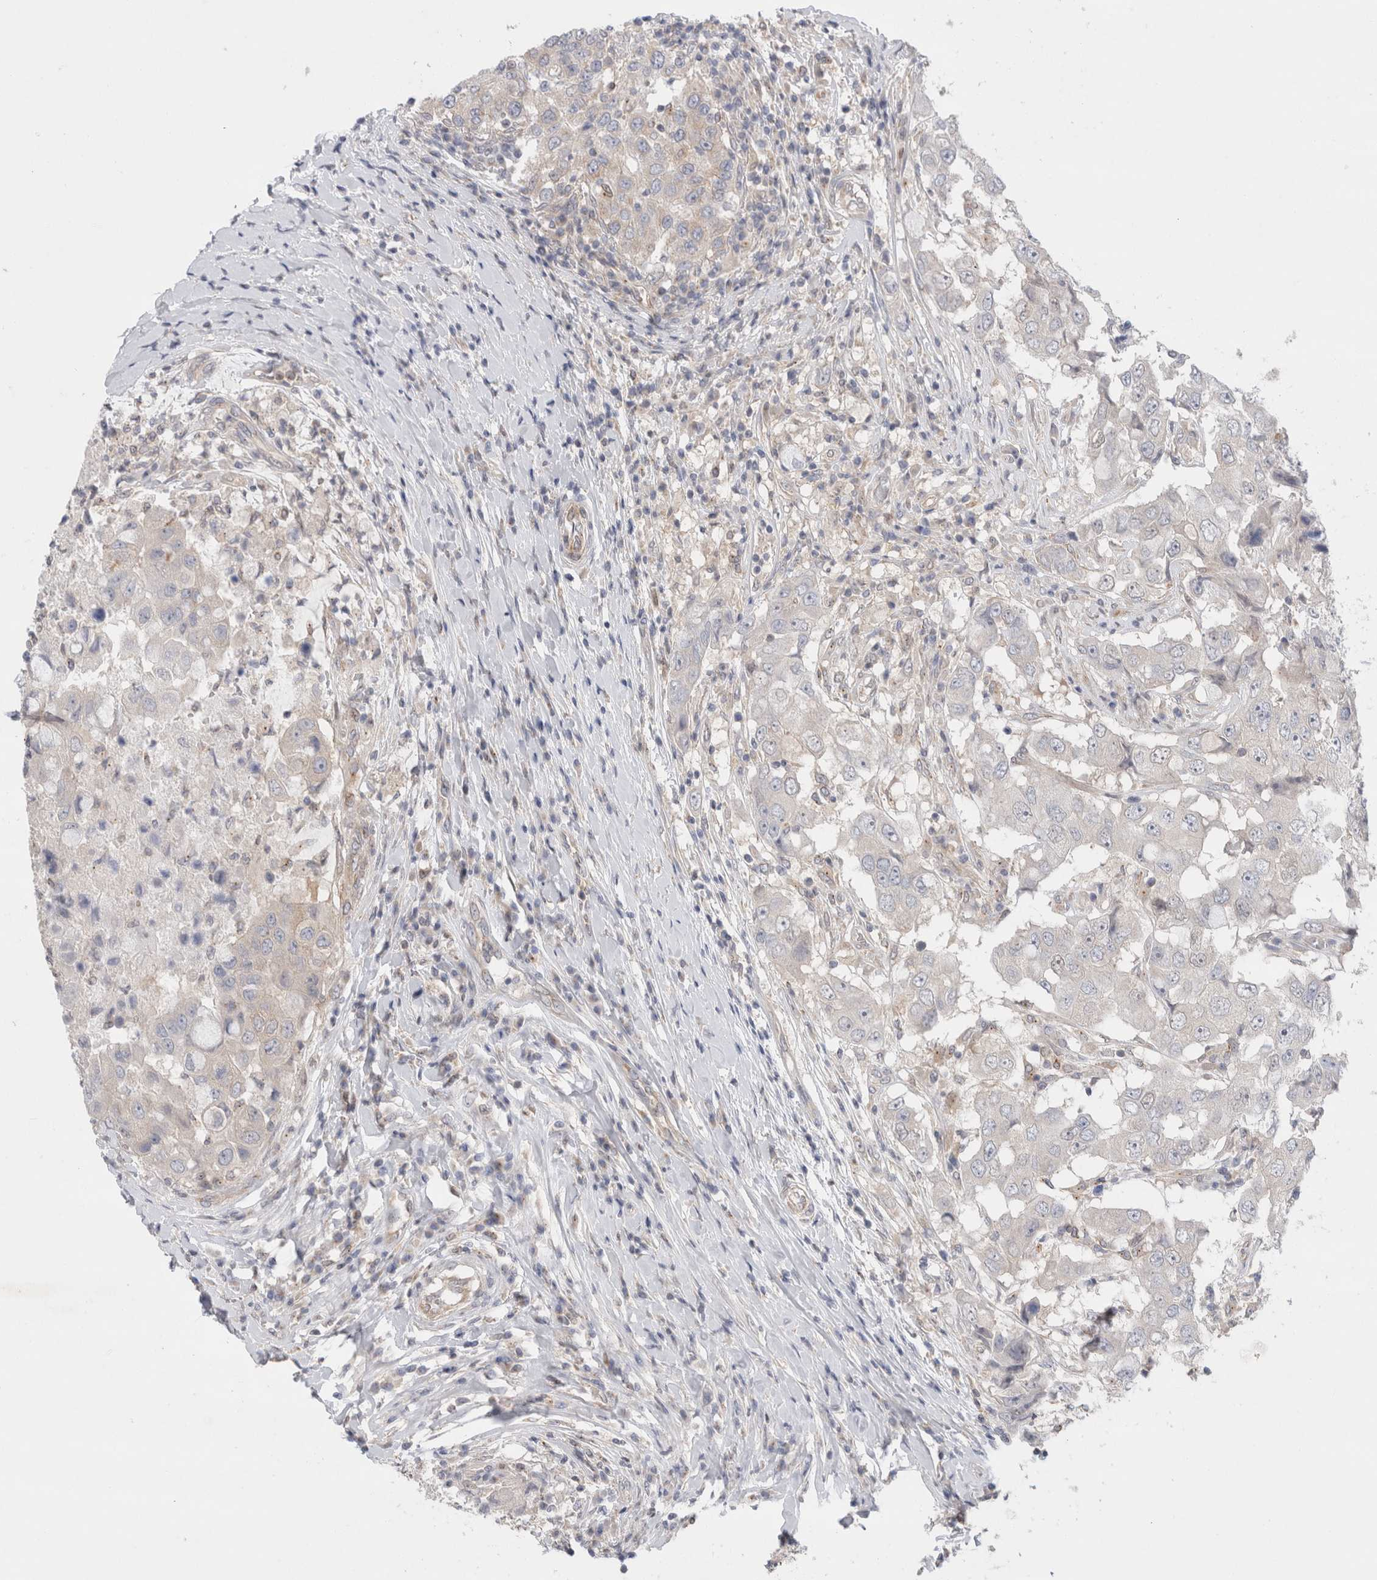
{"staining": {"intensity": "negative", "quantity": "none", "location": "none"}, "tissue": "breast cancer", "cell_type": "Tumor cells", "image_type": "cancer", "snomed": [{"axis": "morphology", "description": "Duct carcinoma"}, {"axis": "topography", "description": "Breast"}], "caption": "DAB (3,3'-diaminobenzidine) immunohistochemical staining of human breast intraductal carcinoma exhibits no significant staining in tumor cells.", "gene": "BICD2", "patient": {"sex": "female", "age": 27}}